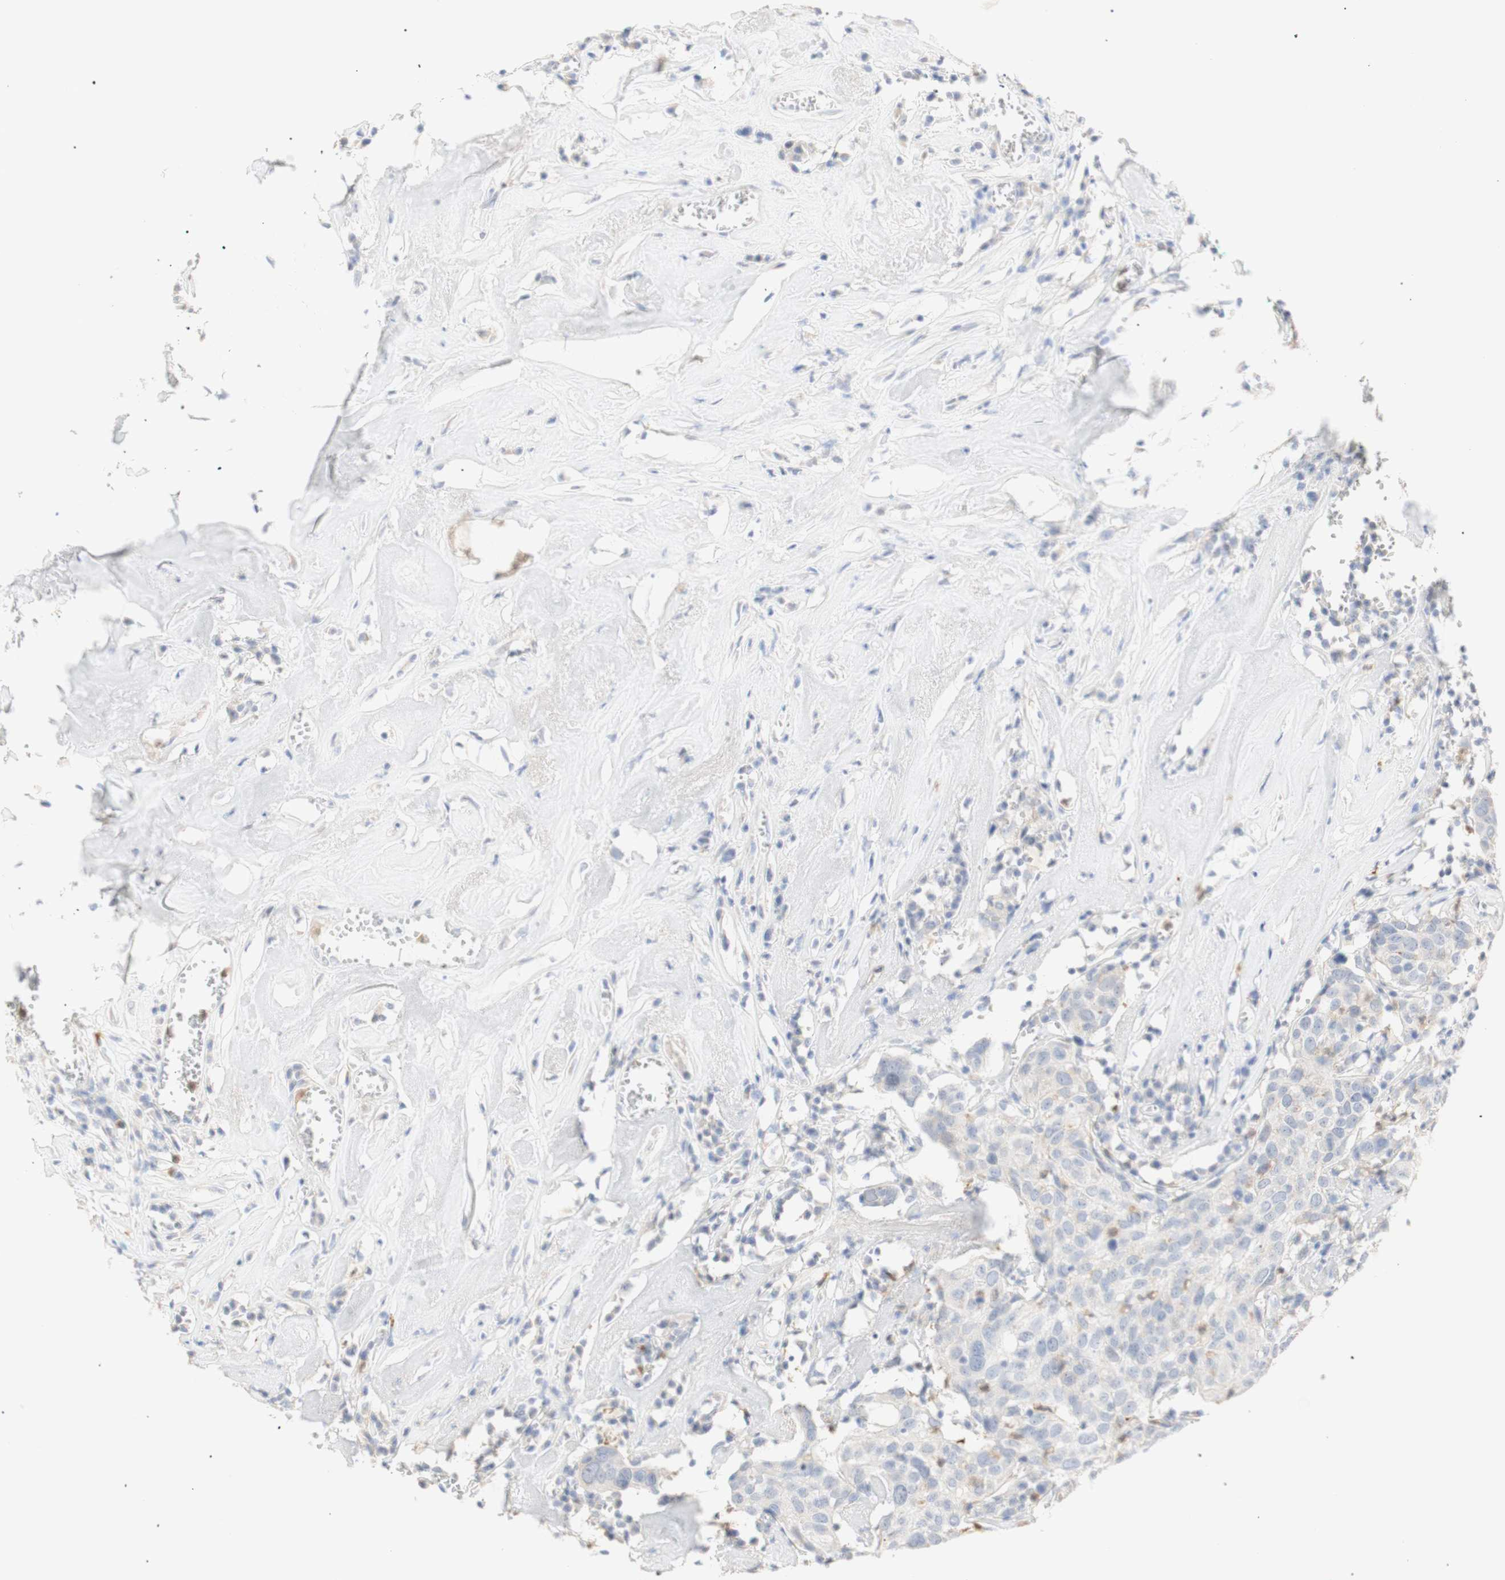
{"staining": {"intensity": "weak", "quantity": "<25%", "location": "cytoplasmic/membranous"}, "tissue": "head and neck cancer", "cell_type": "Tumor cells", "image_type": "cancer", "snomed": [{"axis": "morphology", "description": "Adenocarcinoma, NOS"}, {"axis": "topography", "description": "Salivary gland"}, {"axis": "topography", "description": "Head-Neck"}], "caption": "The histopathology image displays no significant staining in tumor cells of head and neck adenocarcinoma.", "gene": "B4GALNT3", "patient": {"sex": "female", "age": 65}}